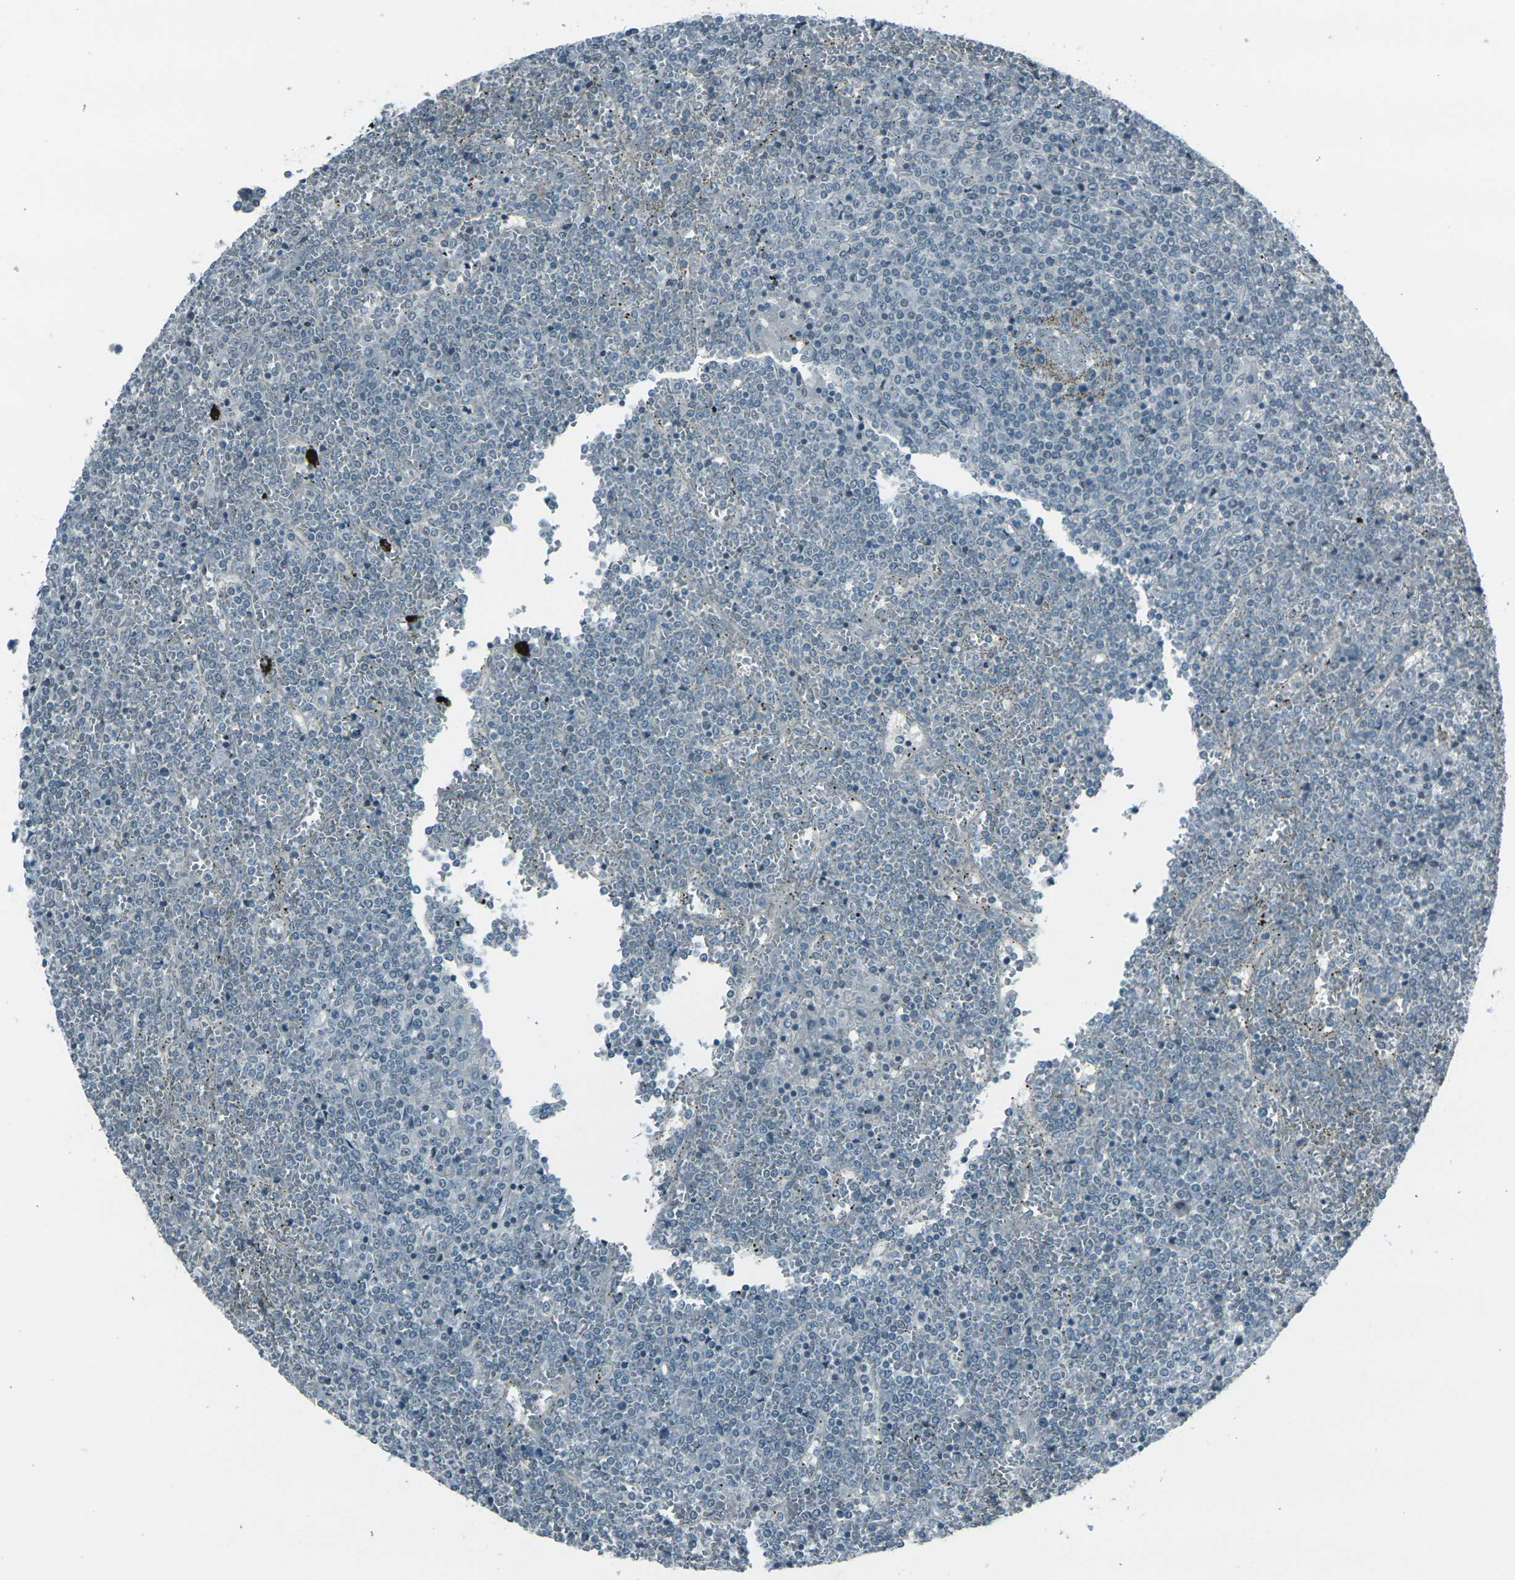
{"staining": {"intensity": "negative", "quantity": "none", "location": "none"}, "tissue": "lymphoma", "cell_type": "Tumor cells", "image_type": "cancer", "snomed": [{"axis": "morphology", "description": "Malignant lymphoma, non-Hodgkin's type, Low grade"}, {"axis": "topography", "description": "Spleen"}], "caption": "Immunohistochemistry image of human low-grade malignant lymphoma, non-Hodgkin's type stained for a protein (brown), which reveals no positivity in tumor cells.", "gene": "GPR19", "patient": {"sex": "female", "age": 19}}